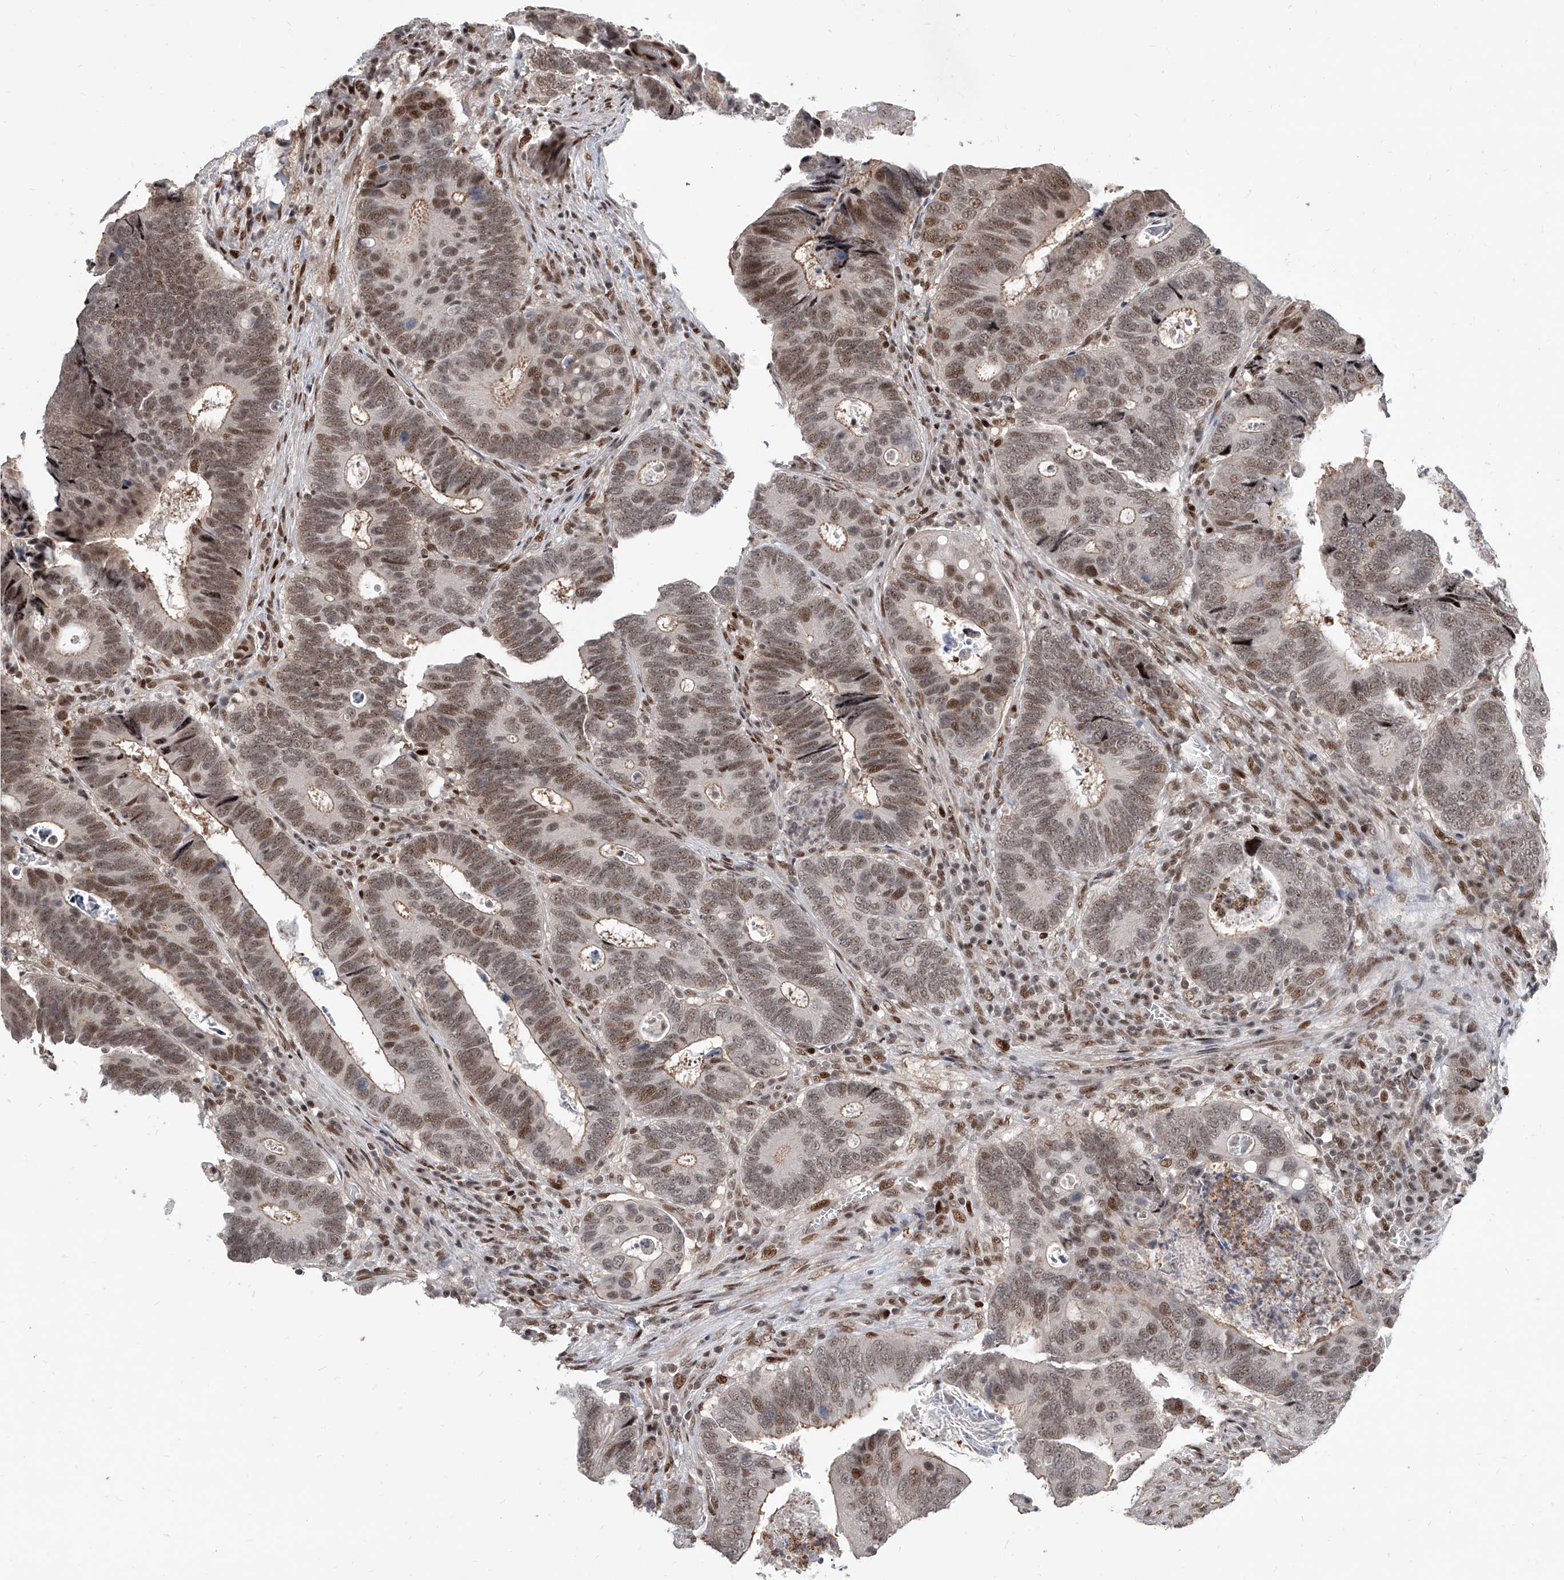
{"staining": {"intensity": "moderate", "quantity": ">75%", "location": "nuclear"}, "tissue": "colorectal cancer", "cell_type": "Tumor cells", "image_type": "cancer", "snomed": [{"axis": "morphology", "description": "Adenocarcinoma, NOS"}, {"axis": "topography", "description": "Colon"}], "caption": "Tumor cells demonstrate medium levels of moderate nuclear staining in about >75% of cells in human colorectal cancer (adenocarcinoma).", "gene": "IRF2", "patient": {"sex": "male", "age": 72}}